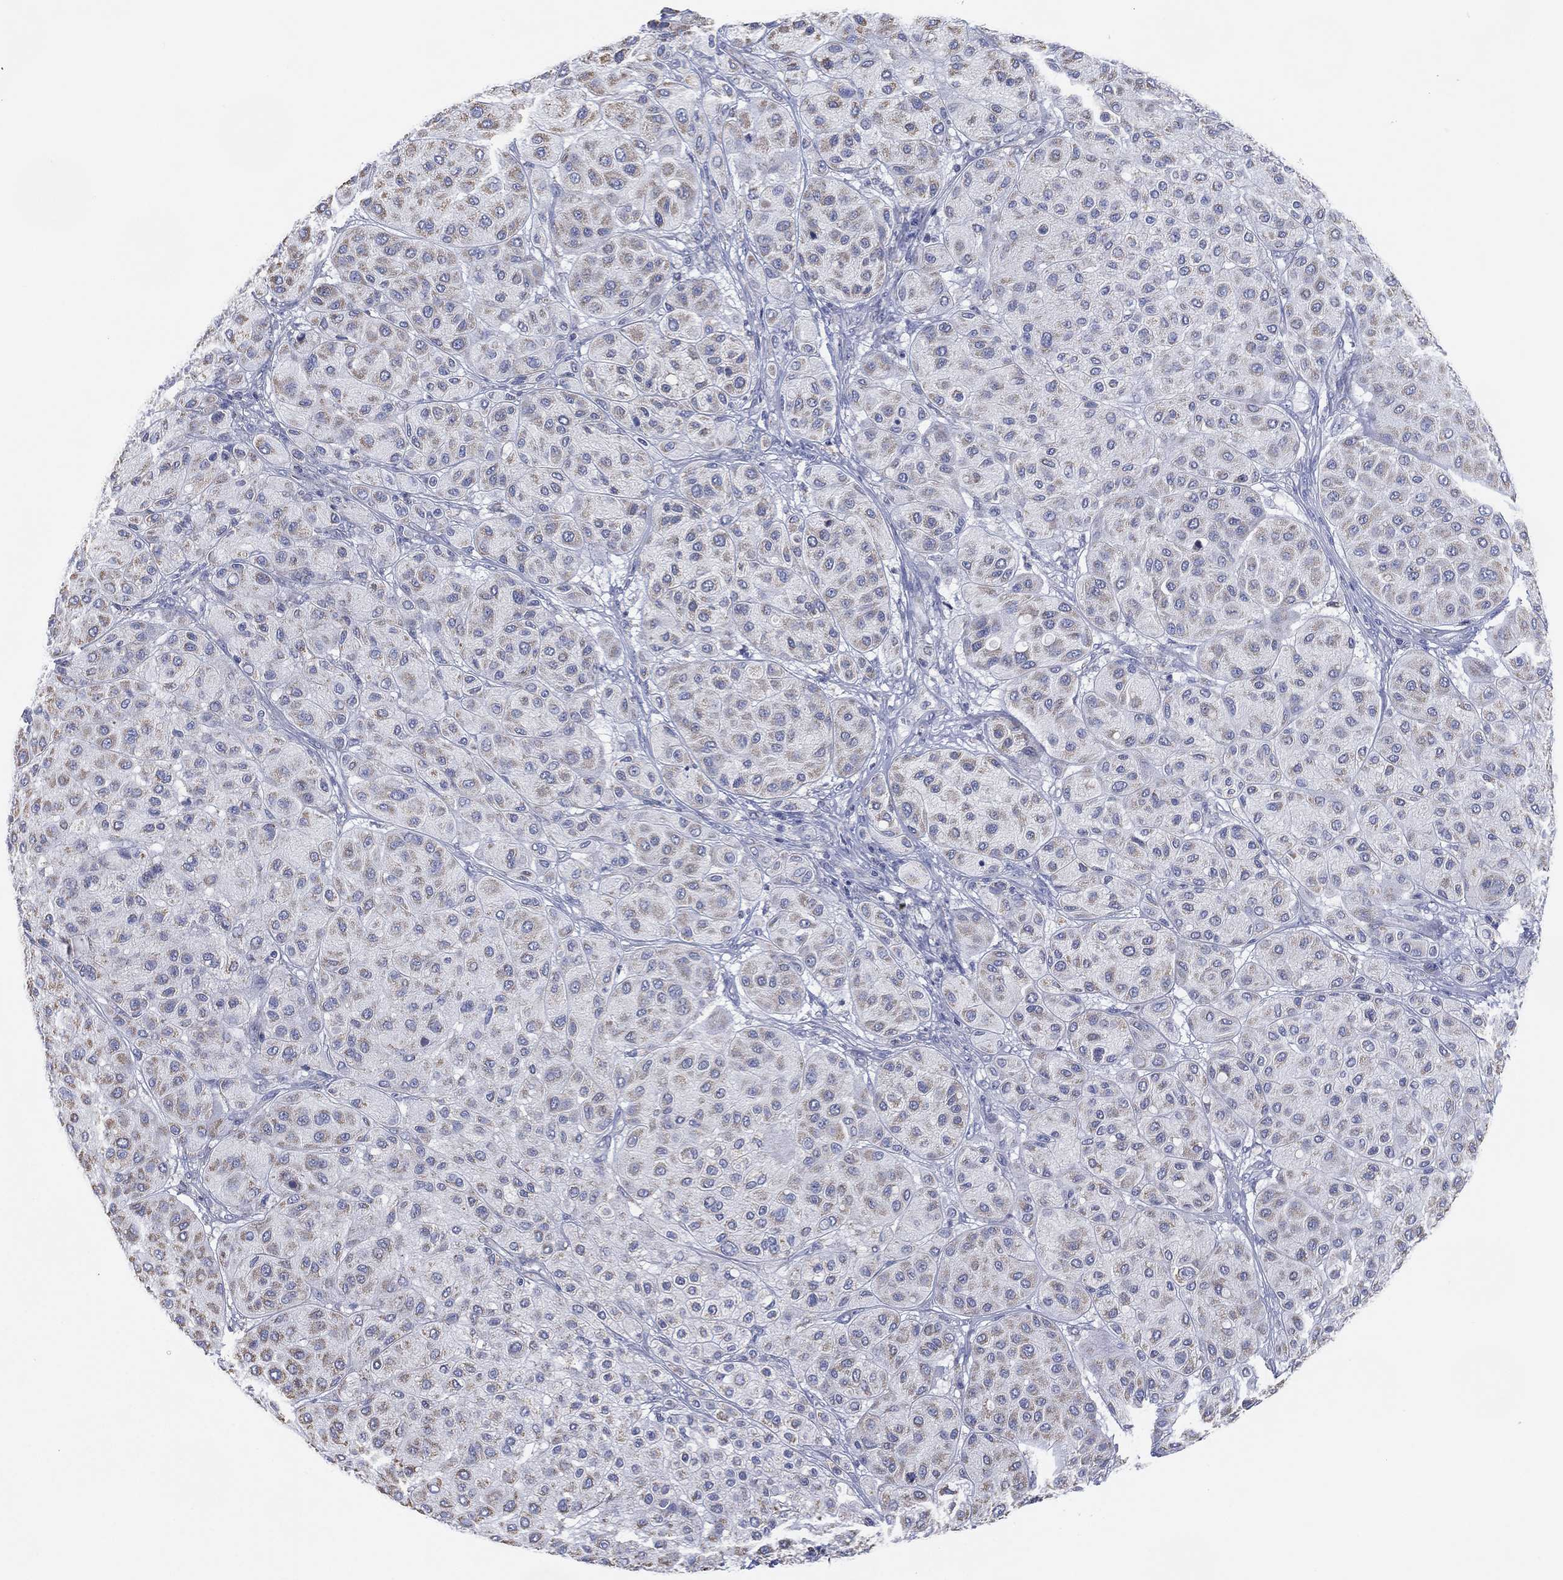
{"staining": {"intensity": "weak", "quantity": "<25%", "location": "cytoplasmic/membranous"}, "tissue": "melanoma", "cell_type": "Tumor cells", "image_type": "cancer", "snomed": [{"axis": "morphology", "description": "Malignant melanoma, Metastatic site"}, {"axis": "topography", "description": "Smooth muscle"}], "caption": "High magnification brightfield microscopy of malignant melanoma (metastatic site) stained with DAB (brown) and counterstained with hematoxylin (blue): tumor cells show no significant expression. The staining was performed using DAB to visualize the protein expression in brown, while the nuclei were stained in blue with hematoxylin (Magnification: 20x).", "gene": "CFTR", "patient": {"sex": "male", "age": 41}}